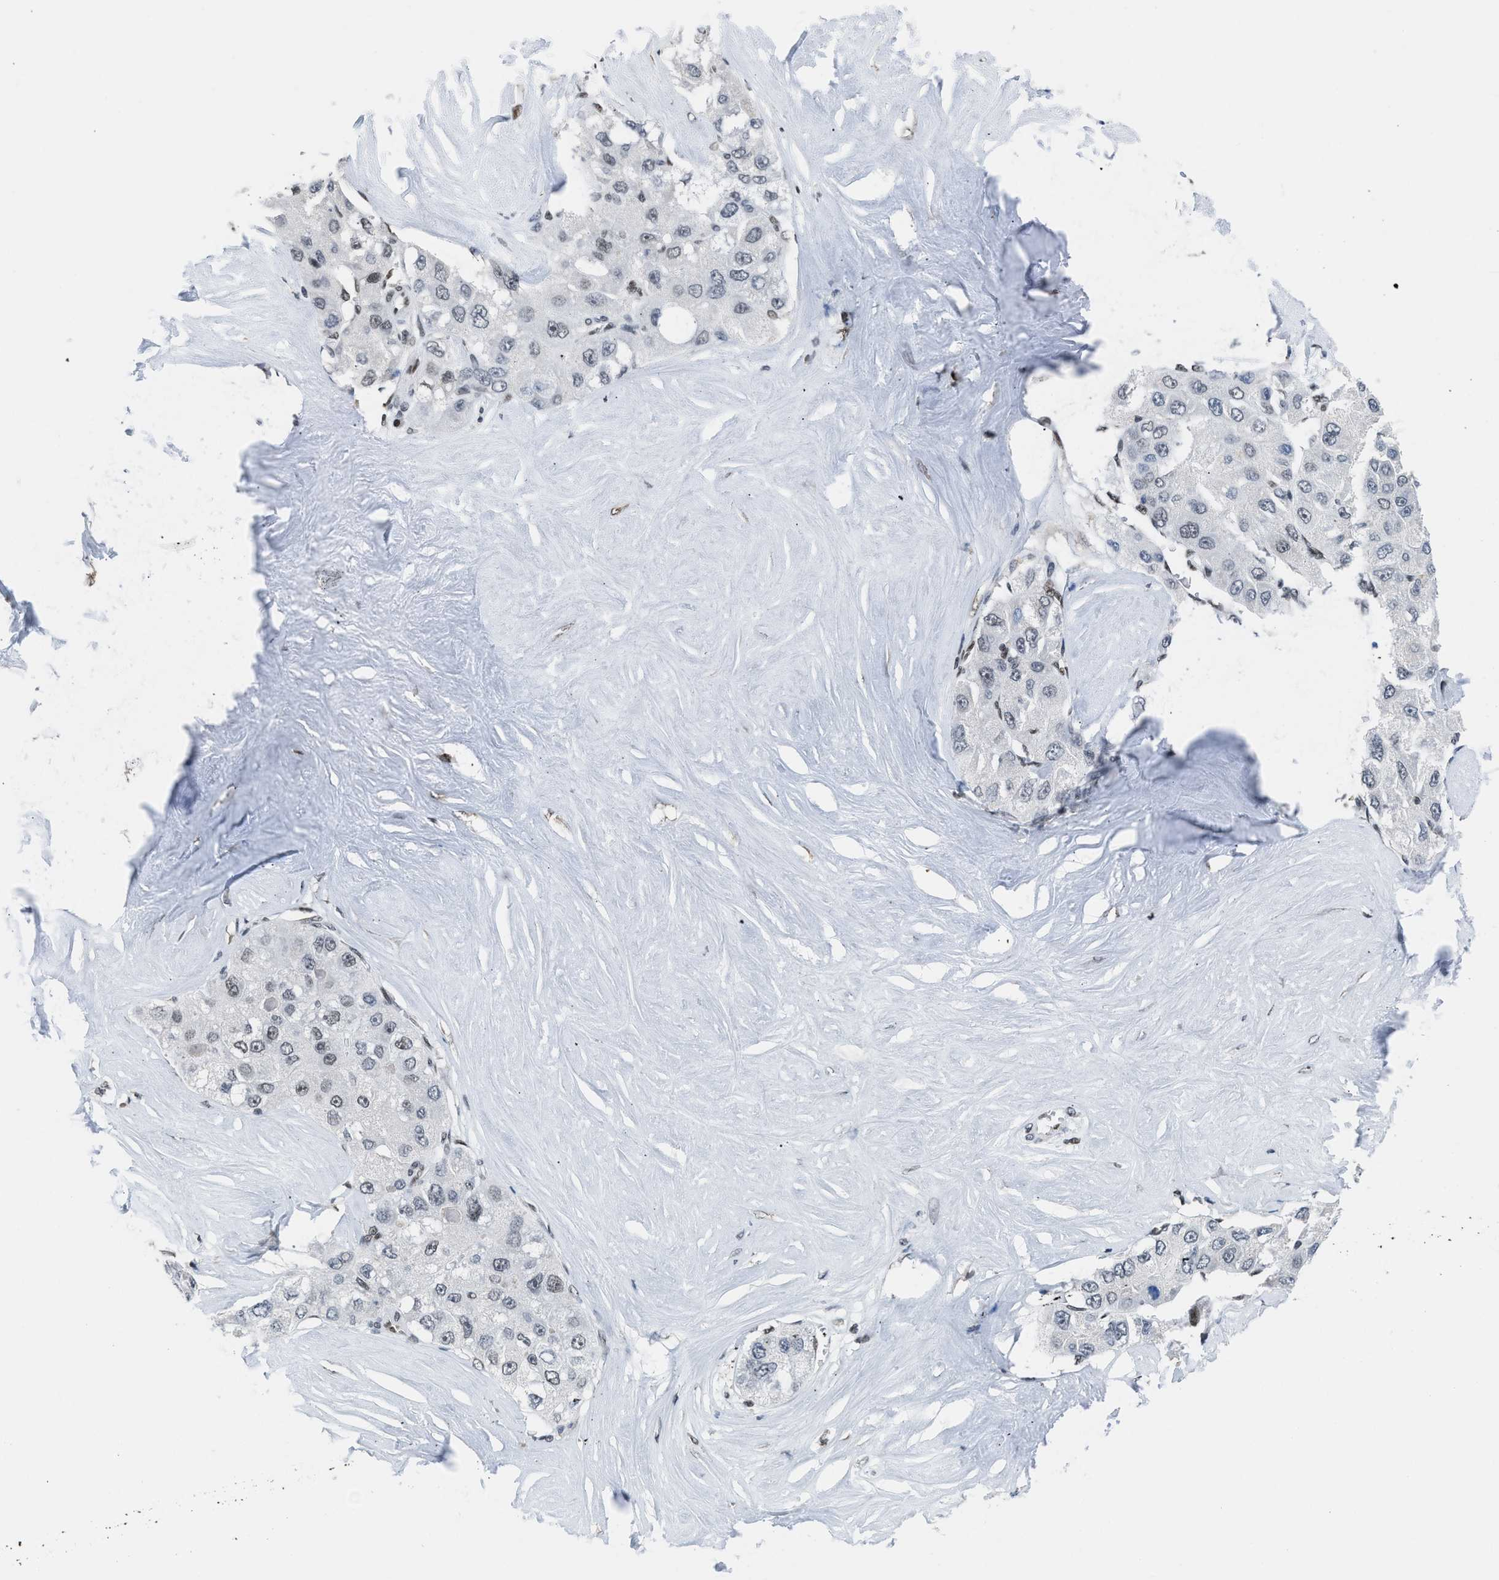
{"staining": {"intensity": "weak", "quantity": "<25%", "location": "nuclear"}, "tissue": "liver cancer", "cell_type": "Tumor cells", "image_type": "cancer", "snomed": [{"axis": "morphology", "description": "Carcinoma, Hepatocellular, NOS"}, {"axis": "topography", "description": "Liver"}], "caption": "The image displays no significant expression in tumor cells of liver cancer.", "gene": "TERF2IP", "patient": {"sex": "male", "age": 80}}